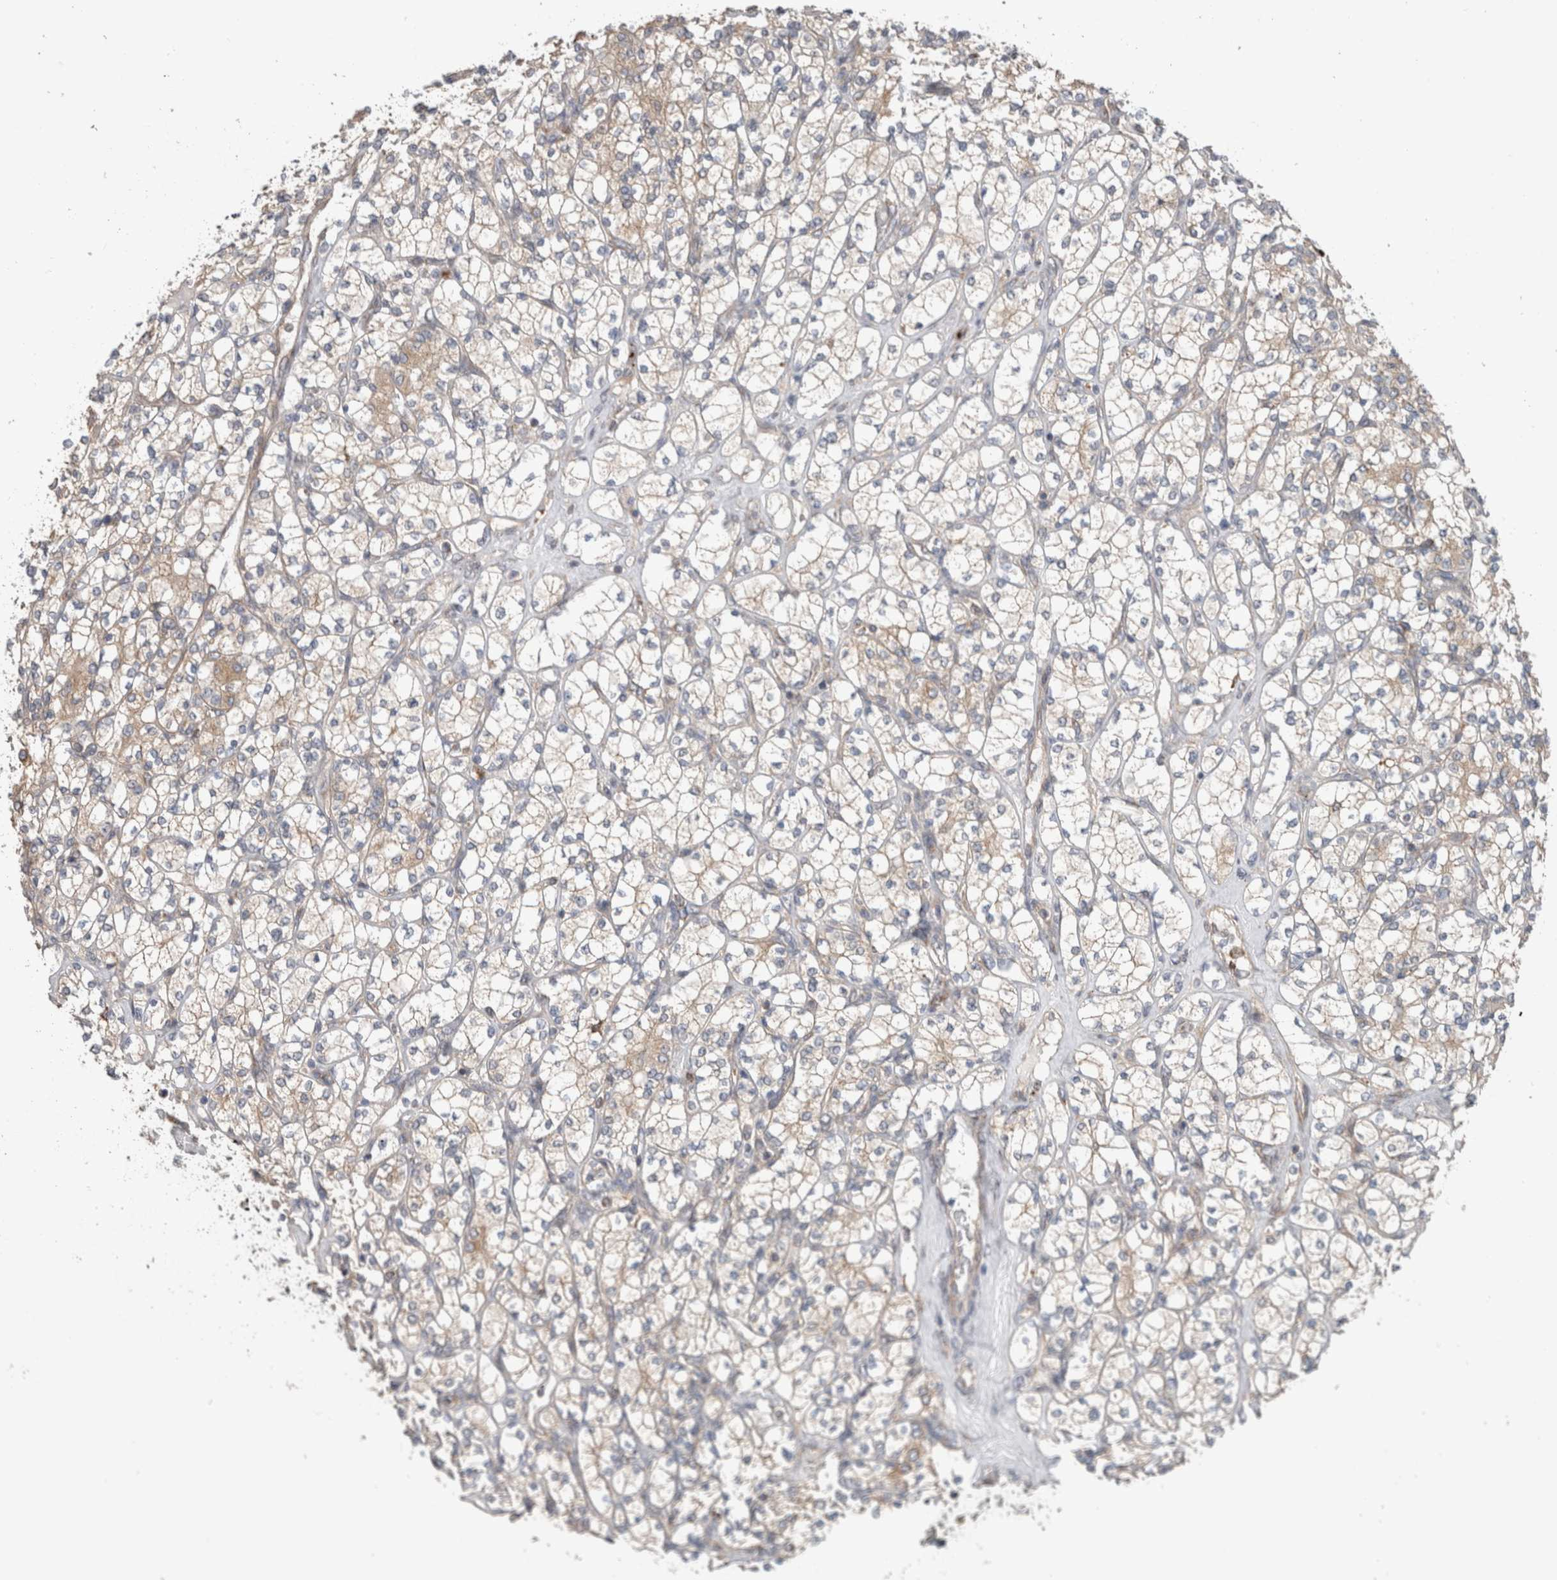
{"staining": {"intensity": "weak", "quantity": "25%-75%", "location": "cytoplasmic/membranous"}, "tissue": "renal cancer", "cell_type": "Tumor cells", "image_type": "cancer", "snomed": [{"axis": "morphology", "description": "Adenocarcinoma, NOS"}, {"axis": "topography", "description": "Kidney"}], "caption": "Approximately 25%-75% of tumor cells in renal cancer exhibit weak cytoplasmic/membranous protein staining as visualized by brown immunohistochemical staining.", "gene": "TRIM5", "patient": {"sex": "male", "age": 77}}